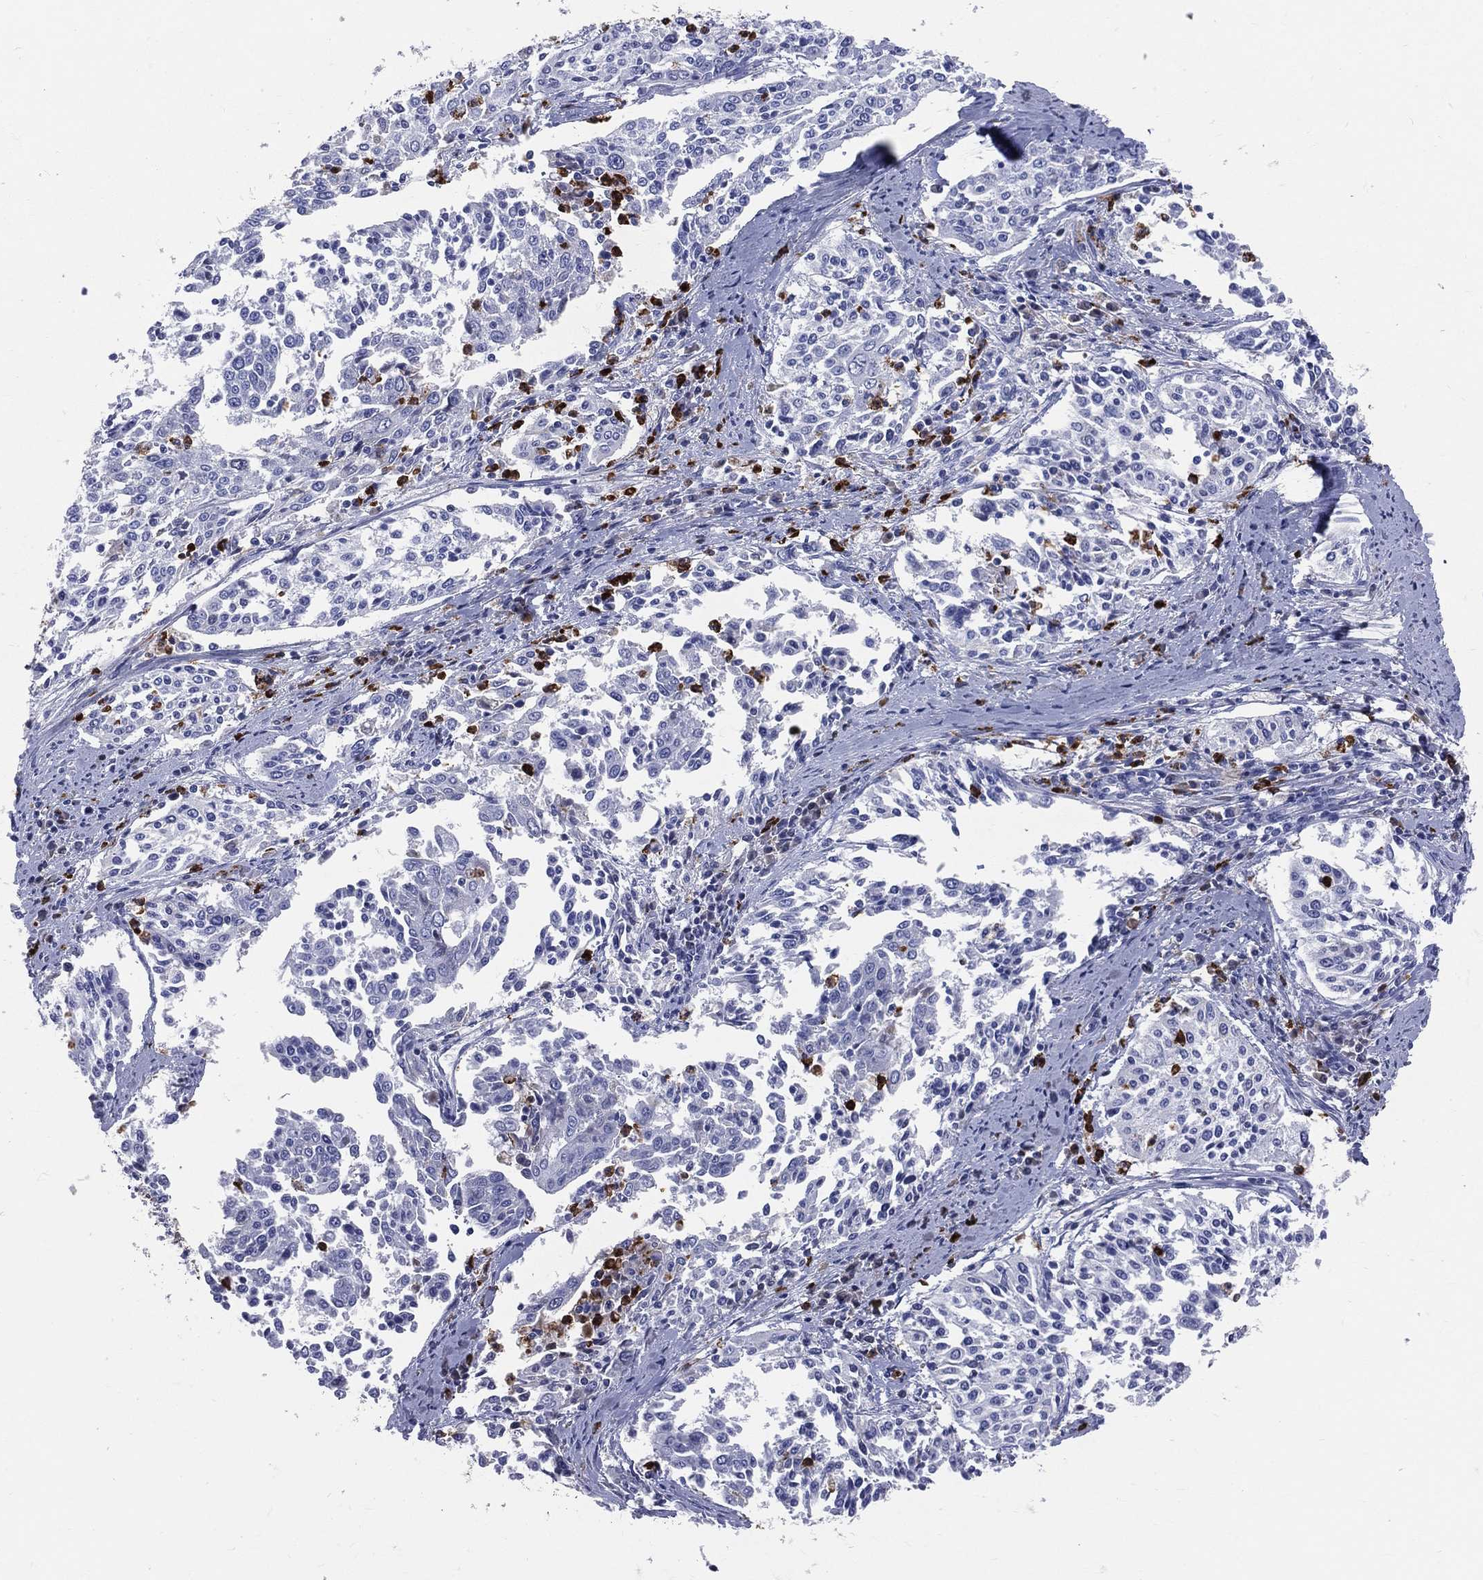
{"staining": {"intensity": "negative", "quantity": "none", "location": "none"}, "tissue": "cervical cancer", "cell_type": "Tumor cells", "image_type": "cancer", "snomed": [{"axis": "morphology", "description": "Squamous cell carcinoma, NOS"}, {"axis": "topography", "description": "Cervix"}], "caption": "Immunohistochemistry (IHC) of cervical squamous cell carcinoma demonstrates no positivity in tumor cells.", "gene": "PGLYRP1", "patient": {"sex": "female", "age": 41}}